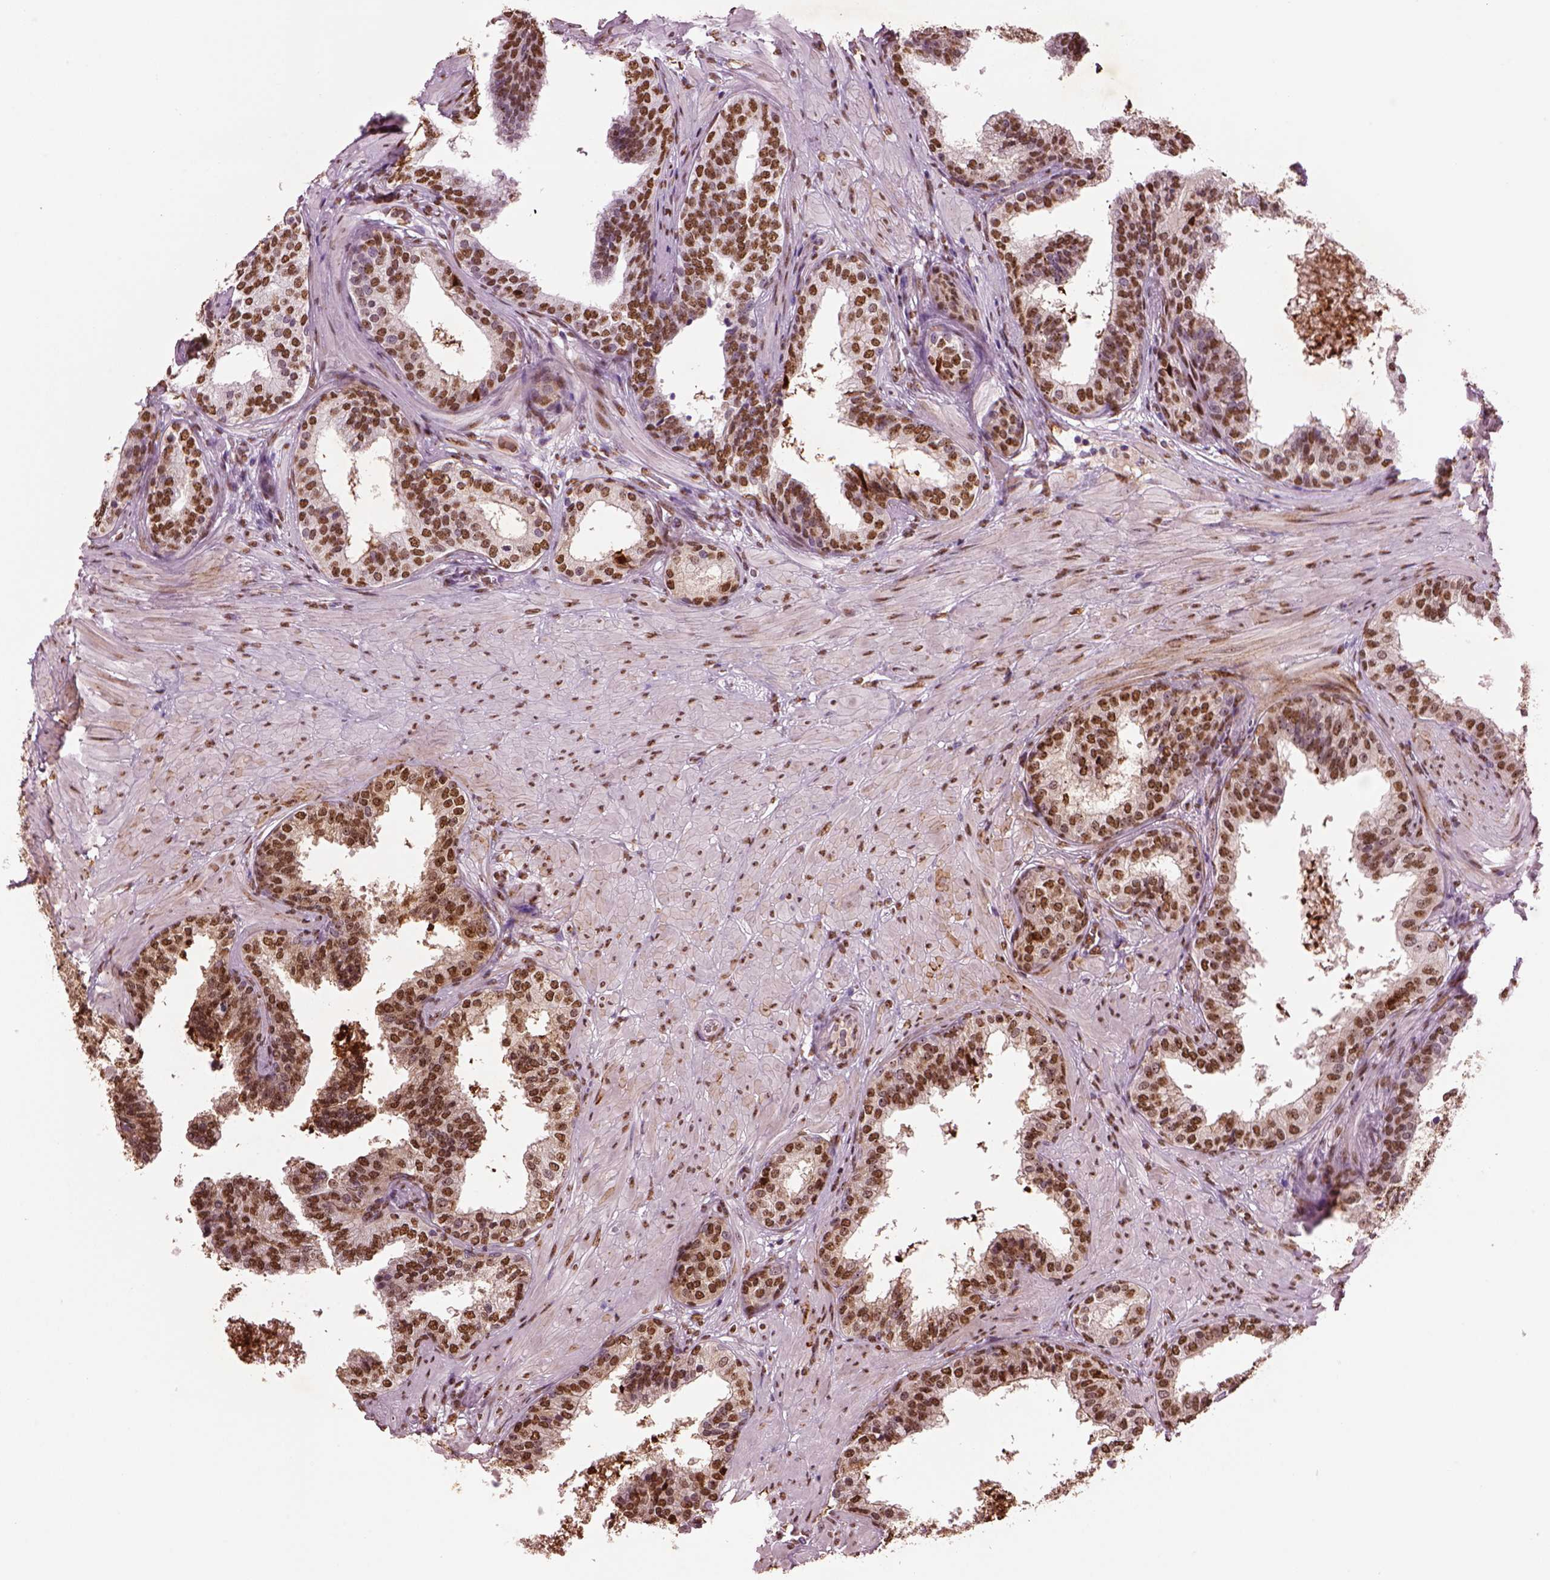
{"staining": {"intensity": "moderate", "quantity": ">75%", "location": "nuclear"}, "tissue": "prostate cancer", "cell_type": "Tumor cells", "image_type": "cancer", "snomed": [{"axis": "morphology", "description": "Adenocarcinoma, Low grade"}, {"axis": "topography", "description": "Prostate"}], "caption": "A brown stain highlights moderate nuclear staining of a protein in prostate cancer tumor cells. Using DAB (brown) and hematoxylin (blue) stains, captured at high magnification using brightfield microscopy.", "gene": "DDX3X", "patient": {"sex": "male", "age": 60}}